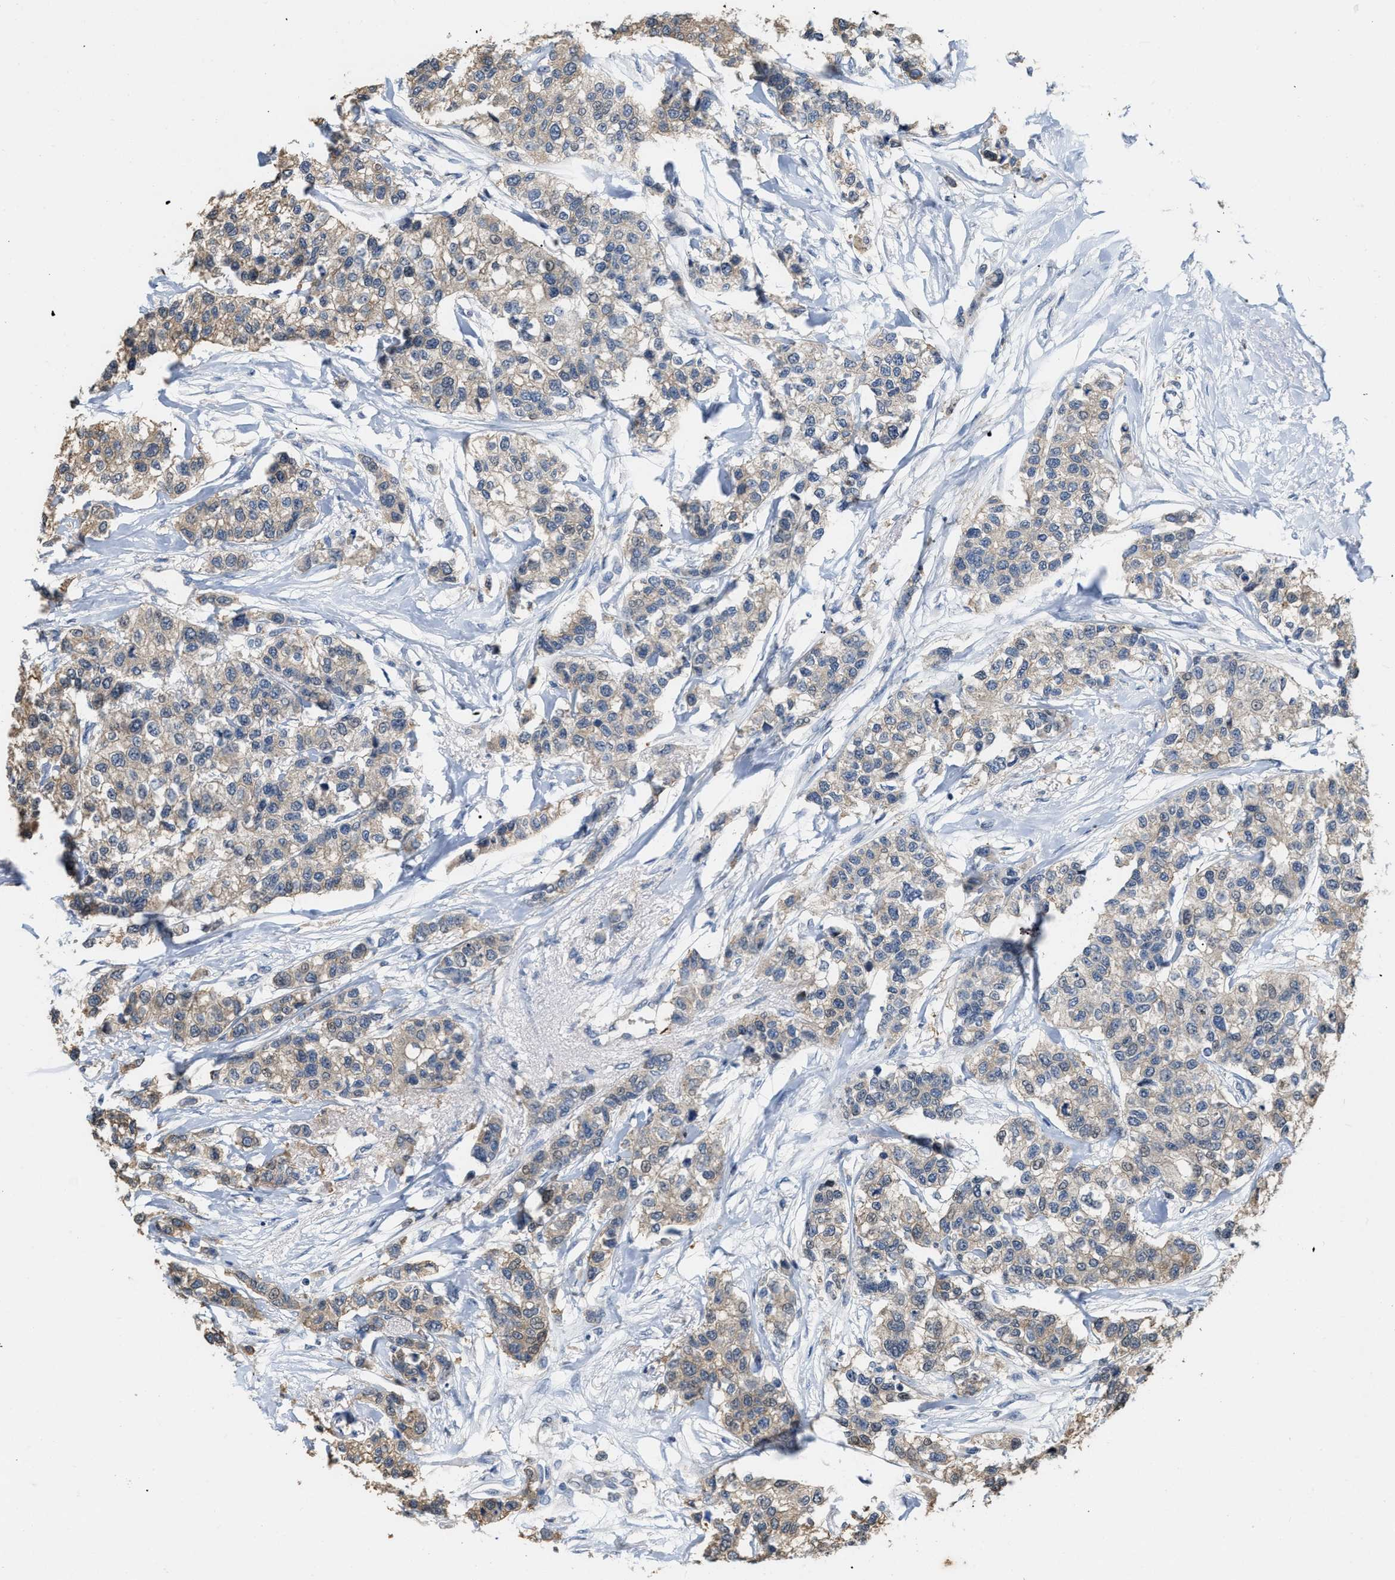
{"staining": {"intensity": "weak", "quantity": ">75%", "location": "cytoplasmic/membranous"}, "tissue": "breast cancer", "cell_type": "Tumor cells", "image_type": "cancer", "snomed": [{"axis": "morphology", "description": "Duct carcinoma"}, {"axis": "topography", "description": "Breast"}], "caption": "Breast cancer (infiltrating ductal carcinoma) stained with DAB (3,3'-diaminobenzidine) IHC exhibits low levels of weak cytoplasmic/membranous staining in about >75% of tumor cells. (Brightfield microscopy of DAB IHC at high magnification).", "gene": "CSNK1A1", "patient": {"sex": "female", "age": 51}}